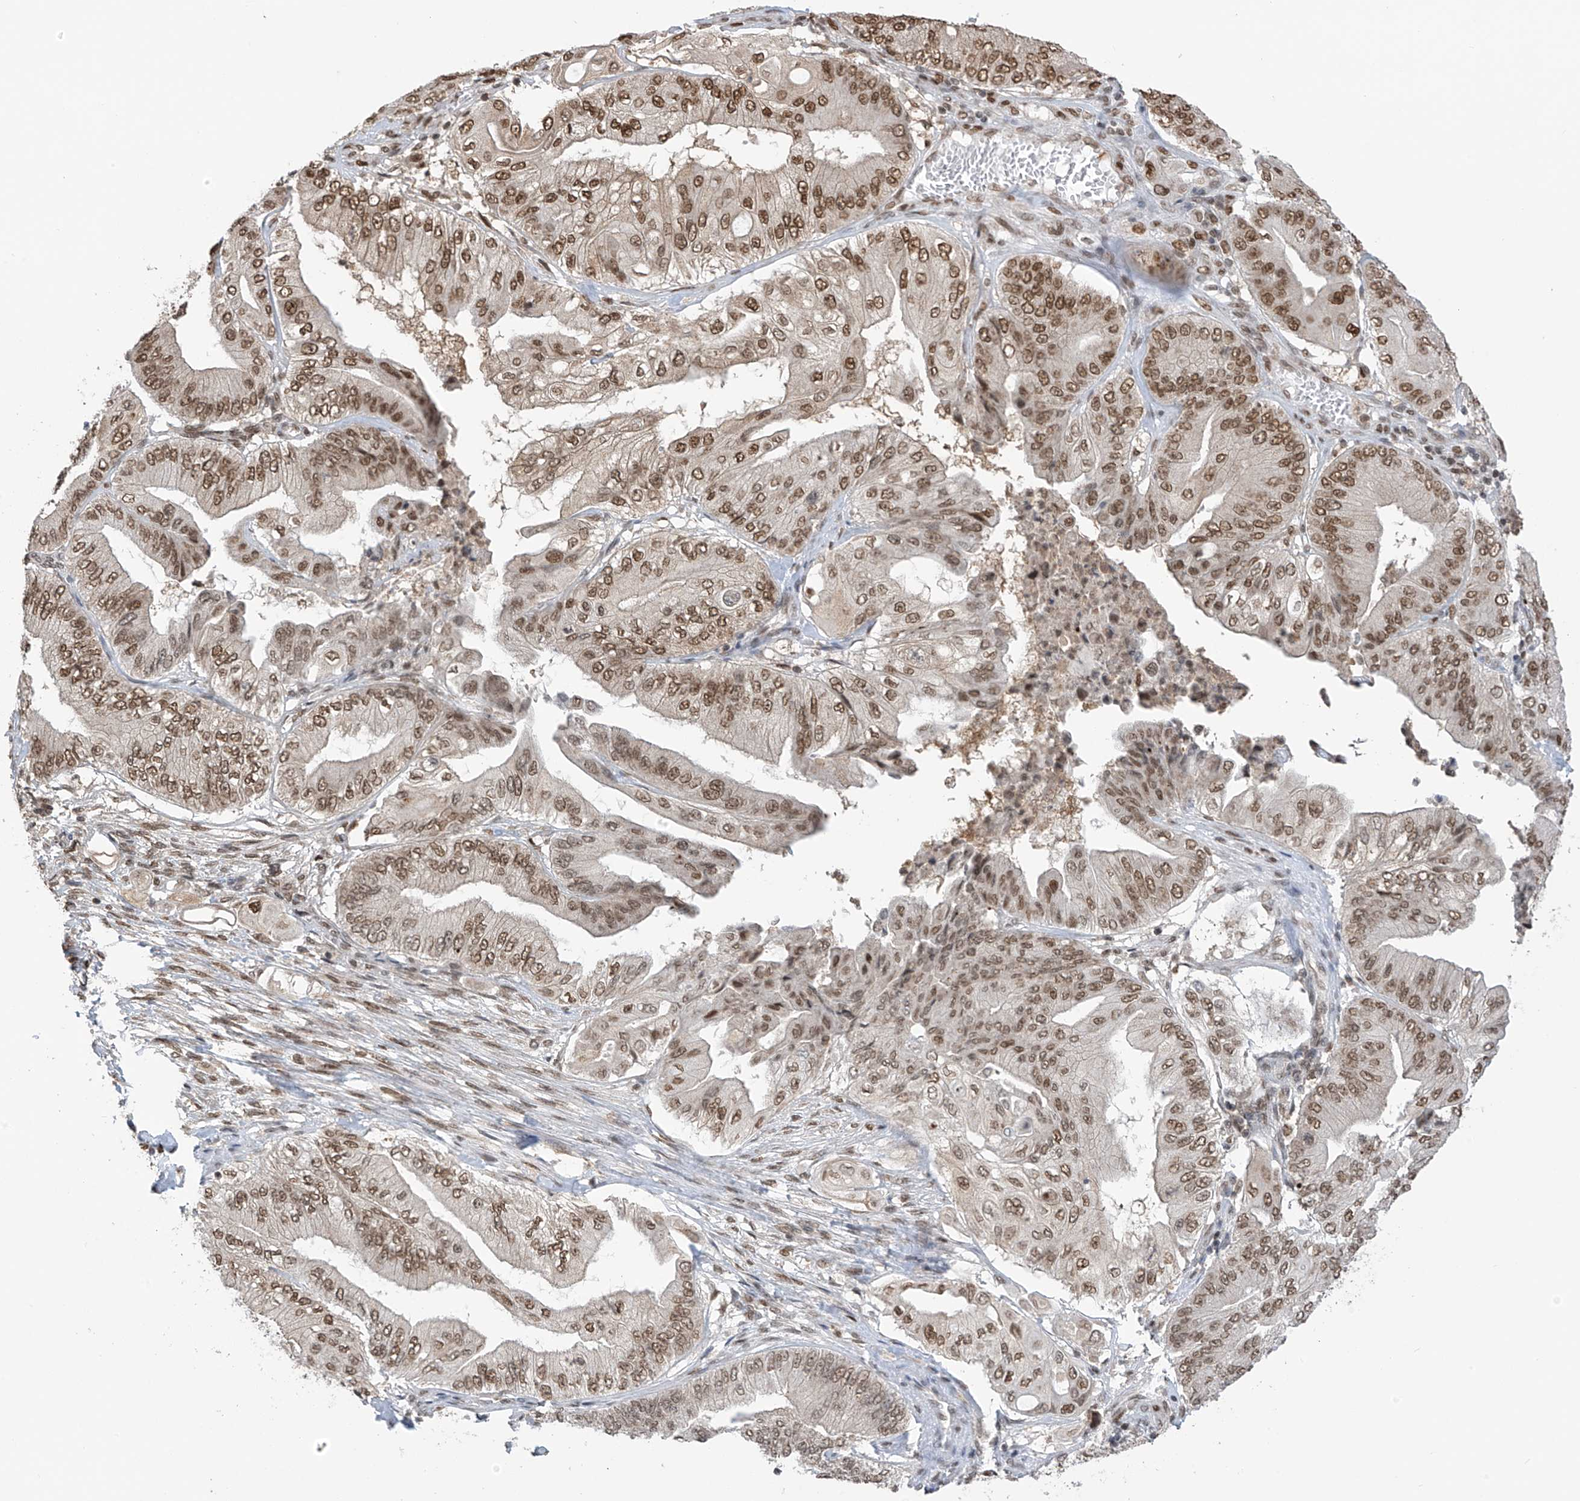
{"staining": {"intensity": "moderate", "quantity": ">75%", "location": "nuclear"}, "tissue": "pancreatic cancer", "cell_type": "Tumor cells", "image_type": "cancer", "snomed": [{"axis": "morphology", "description": "Adenocarcinoma, NOS"}, {"axis": "topography", "description": "Pancreas"}], "caption": "High-power microscopy captured an immunohistochemistry micrograph of adenocarcinoma (pancreatic), revealing moderate nuclear staining in about >75% of tumor cells.", "gene": "KPNB1", "patient": {"sex": "female", "age": 77}}